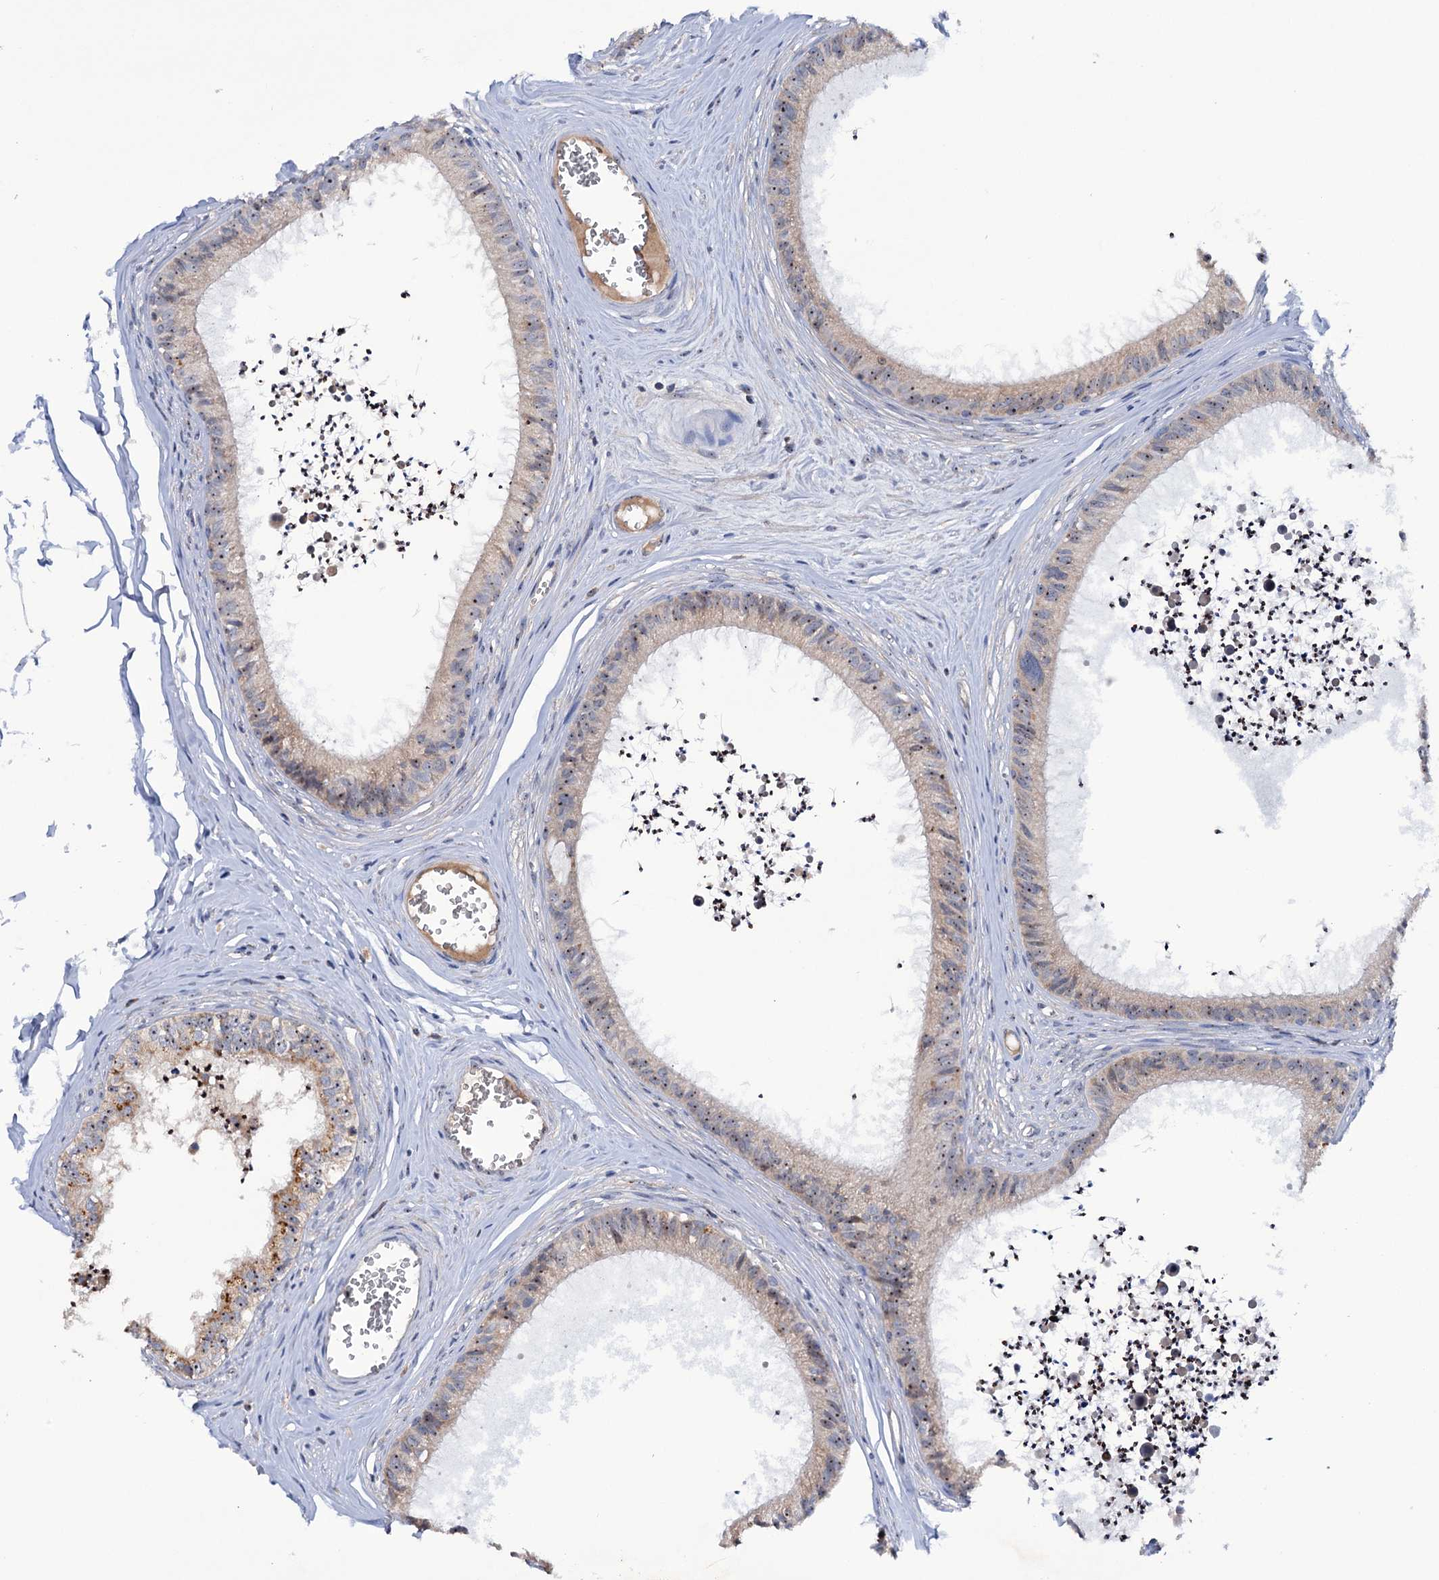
{"staining": {"intensity": "weak", "quantity": ">75%", "location": "cytoplasmic/membranous,nuclear"}, "tissue": "epididymis", "cell_type": "Glandular cells", "image_type": "normal", "snomed": [{"axis": "morphology", "description": "Normal tissue, NOS"}, {"axis": "topography", "description": "Epididymis"}], "caption": "Brown immunohistochemical staining in normal epididymis shows weak cytoplasmic/membranous,nuclear staining in approximately >75% of glandular cells.", "gene": "HTR3B", "patient": {"sex": "male", "age": 36}}